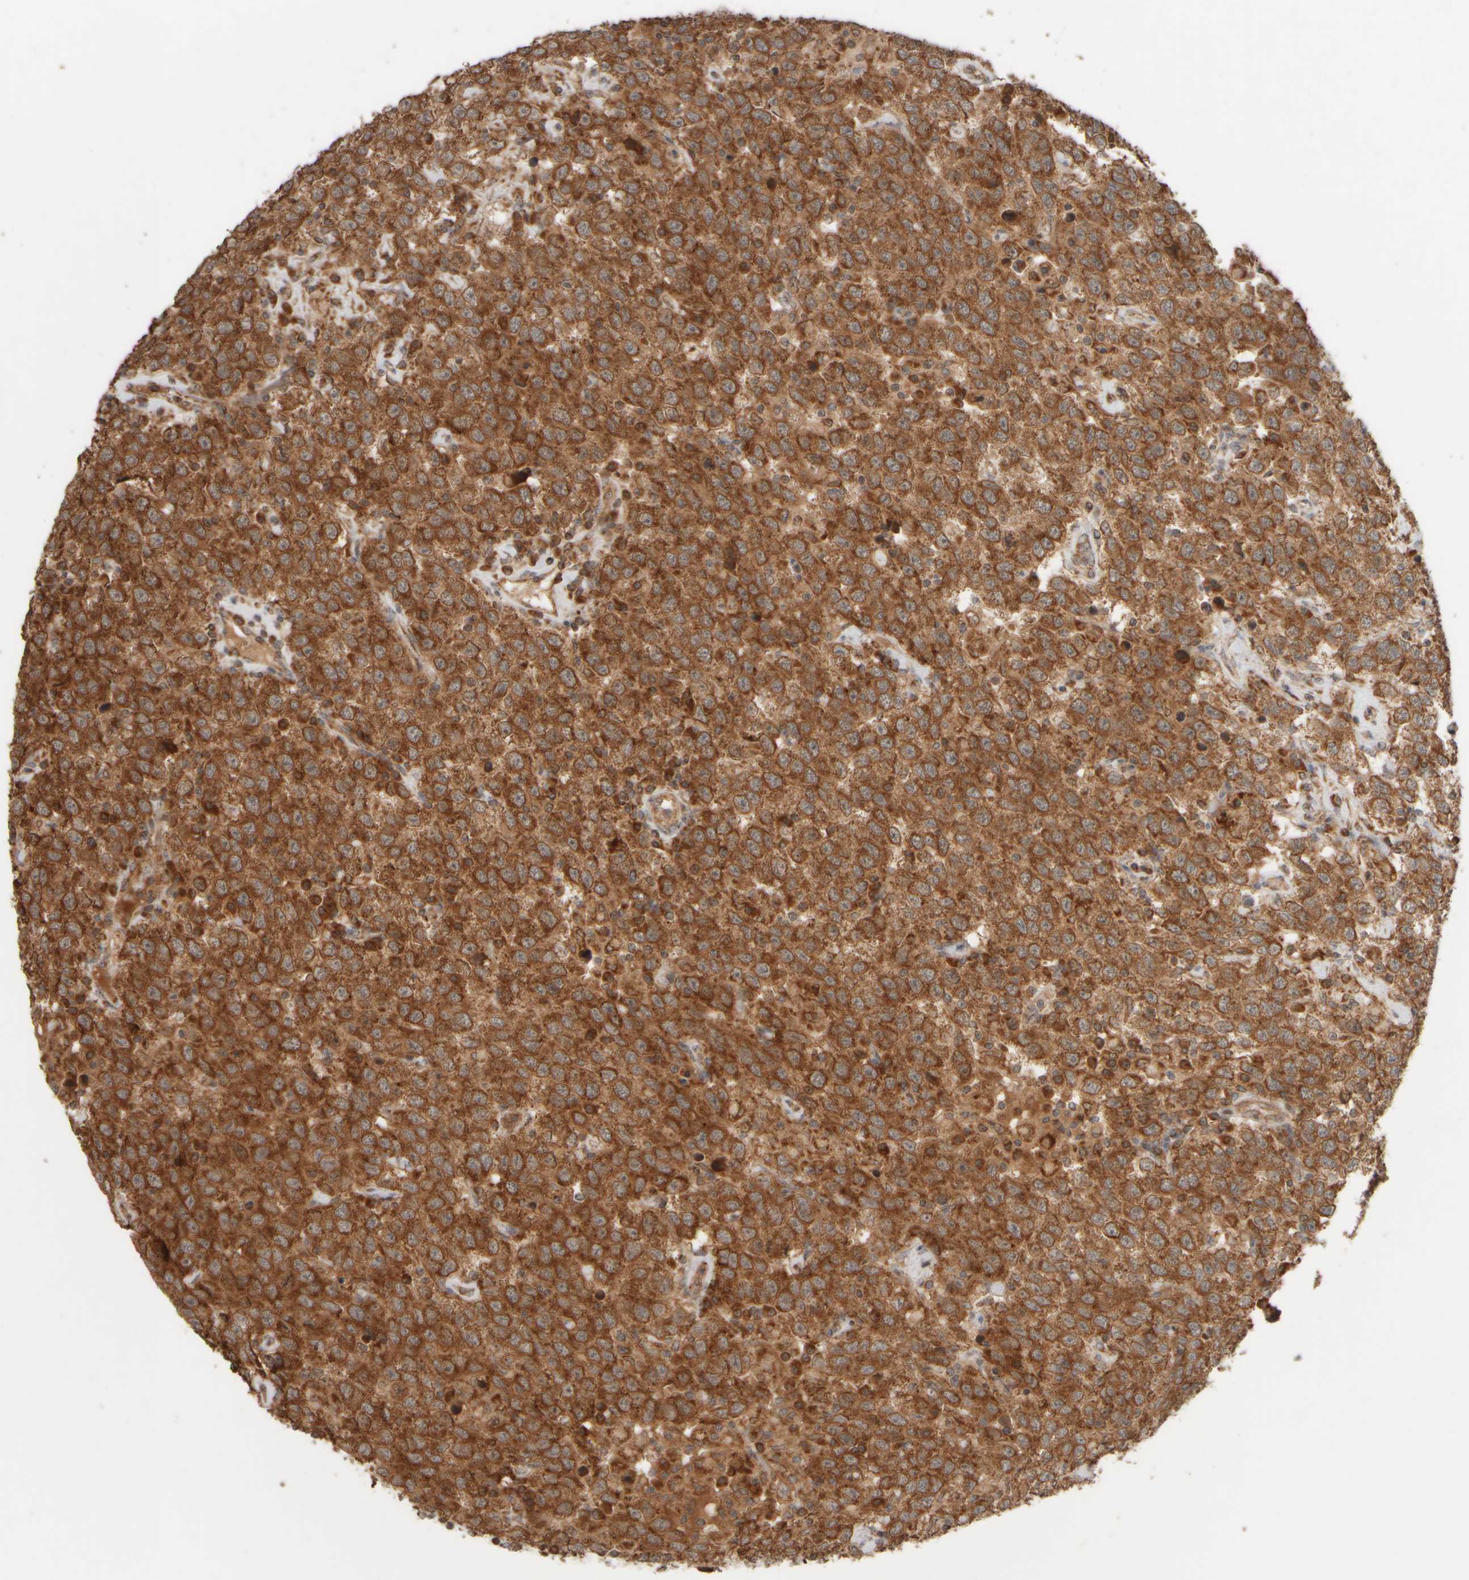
{"staining": {"intensity": "strong", "quantity": ">75%", "location": "cytoplasmic/membranous"}, "tissue": "testis cancer", "cell_type": "Tumor cells", "image_type": "cancer", "snomed": [{"axis": "morphology", "description": "Seminoma, NOS"}, {"axis": "topography", "description": "Testis"}], "caption": "Brown immunohistochemical staining in testis cancer demonstrates strong cytoplasmic/membranous staining in approximately >75% of tumor cells.", "gene": "EIF2B3", "patient": {"sex": "male", "age": 41}}